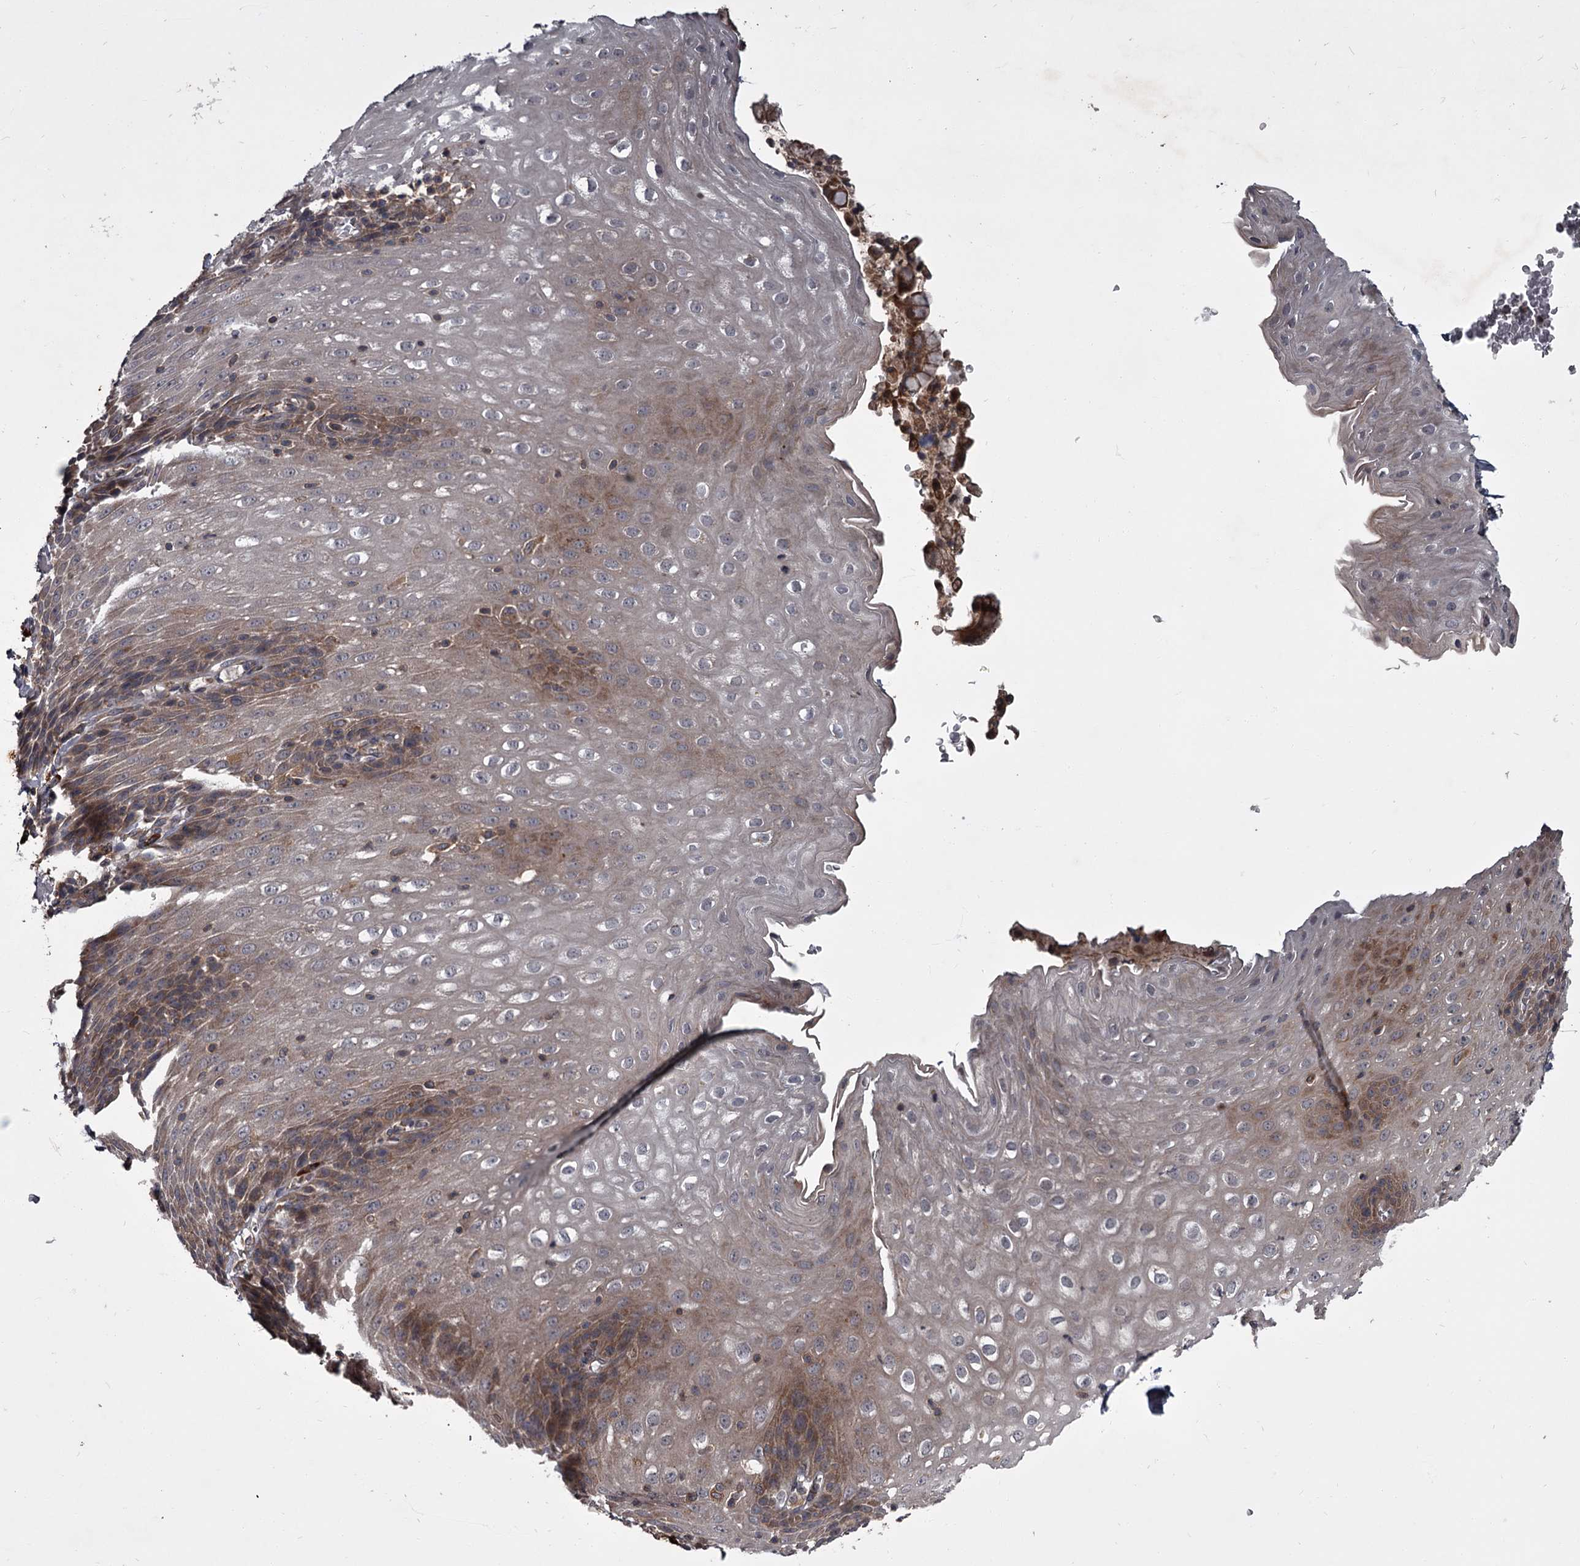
{"staining": {"intensity": "moderate", "quantity": "25%-75%", "location": "cytoplasmic/membranous"}, "tissue": "esophagus", "cell_type": "Squamous epithelial cells", "image_type": "normal", "snomed": [{"axis": "morphology", "description": "Normal tissue, NOS"}, {"axis": "topography", "description": "Esophagus"}], "caption": "Esophagus stained with a brown dye reveals moderate cytoplasmic/membranous positive staining in approximately 25%-75% of squamous epithelial cells.", "gene": "UNC93B1", "patient": {"sex": "female", "age": 61}}